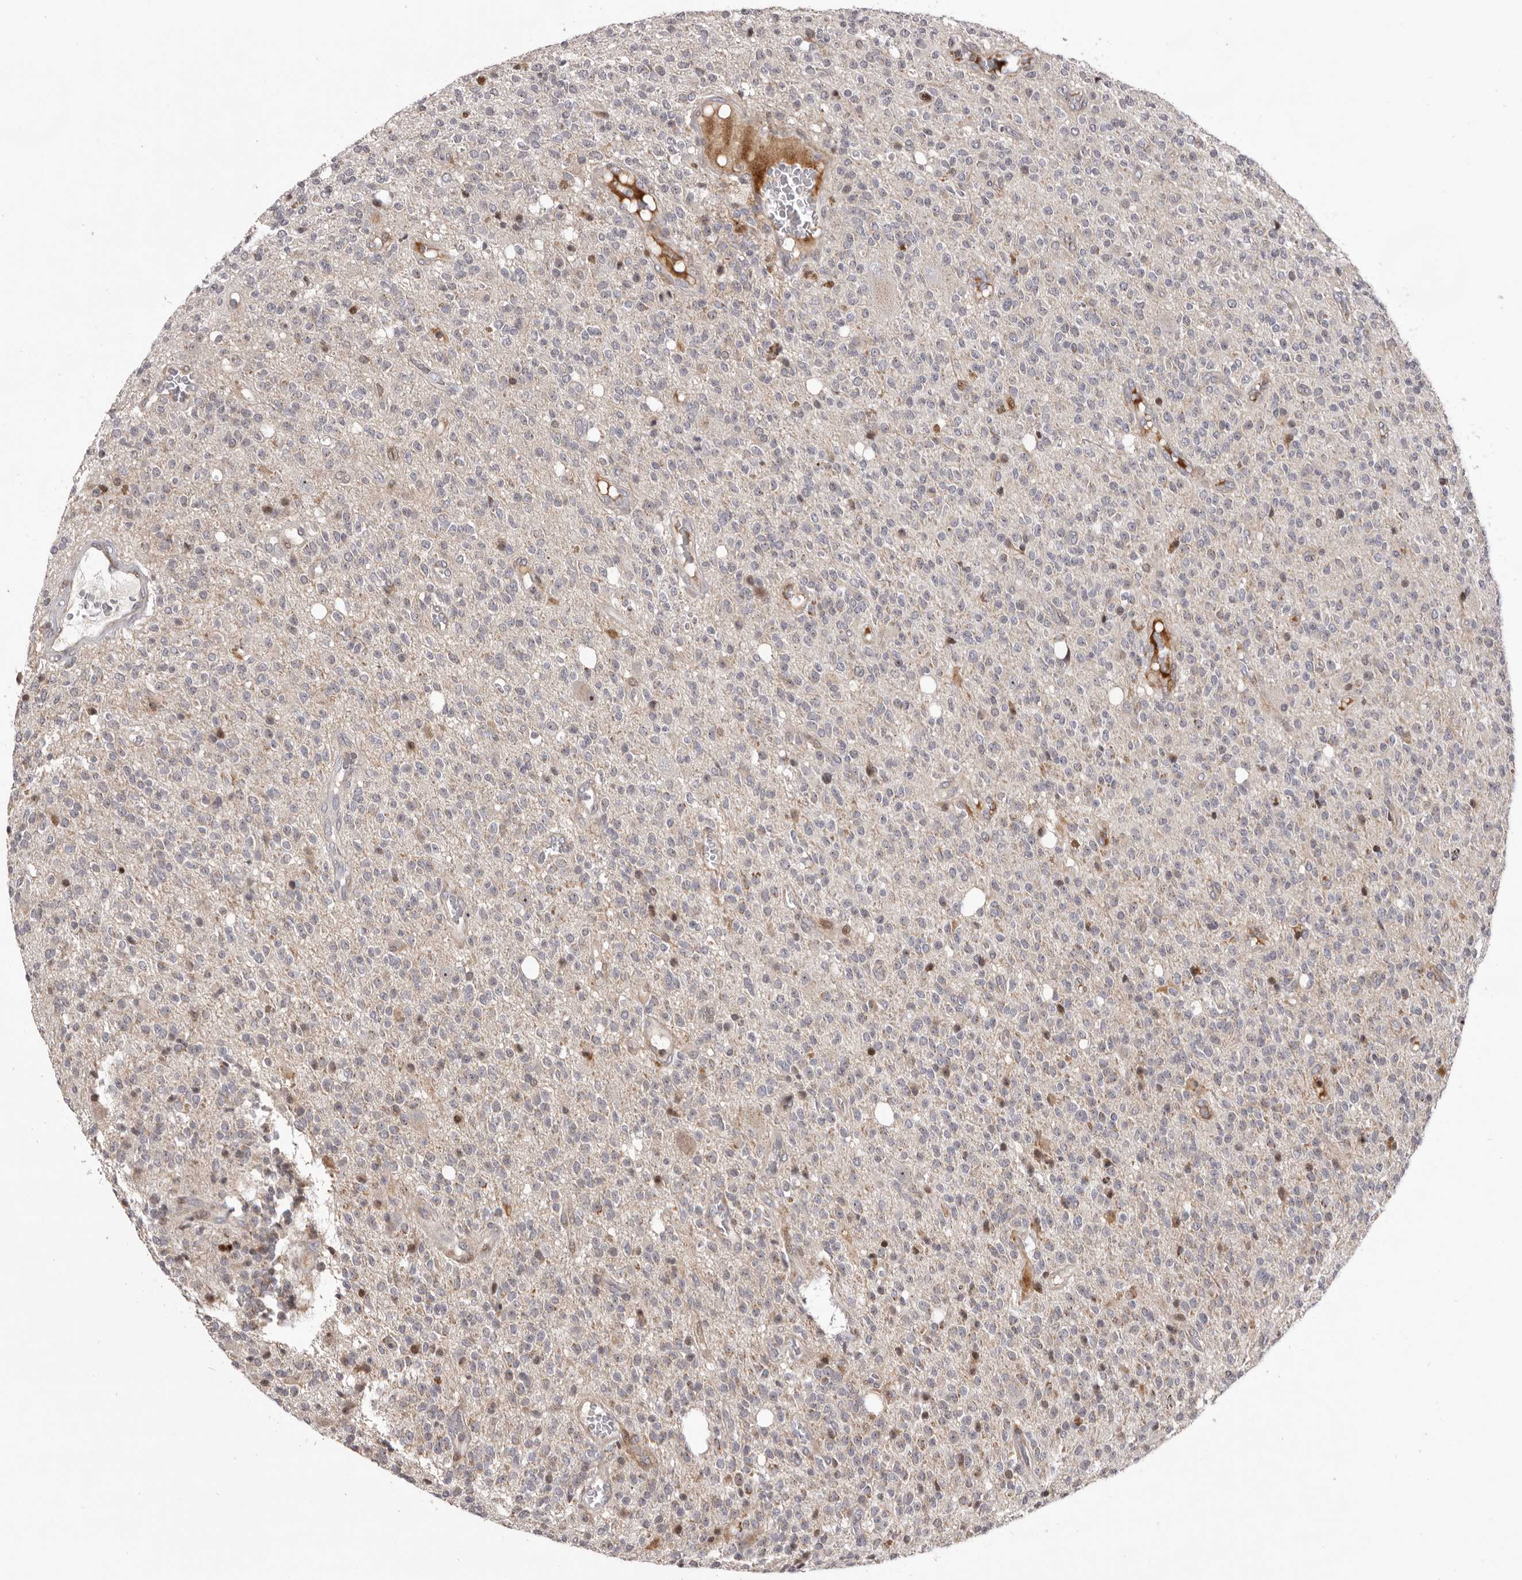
{"staining": {"intensity": "moderate", "quantity": "<25%", "location": "nuclear"}, "tissue": "glioma", "cell_type": "Tumor cells", "image_type": "cancer", "snomed": [{"axis": "morphology", "description": "Glioma, malignant, High grade"}, {"axis": "topography", "description": "Brain"}], "caption": "Protein staining of malignant high-grade glioma tissue displays moderate nuclear positivity in about <25% of tumor cells.", "gene": "AZIN1", "patient": {"sex": "male", "age": 34}}